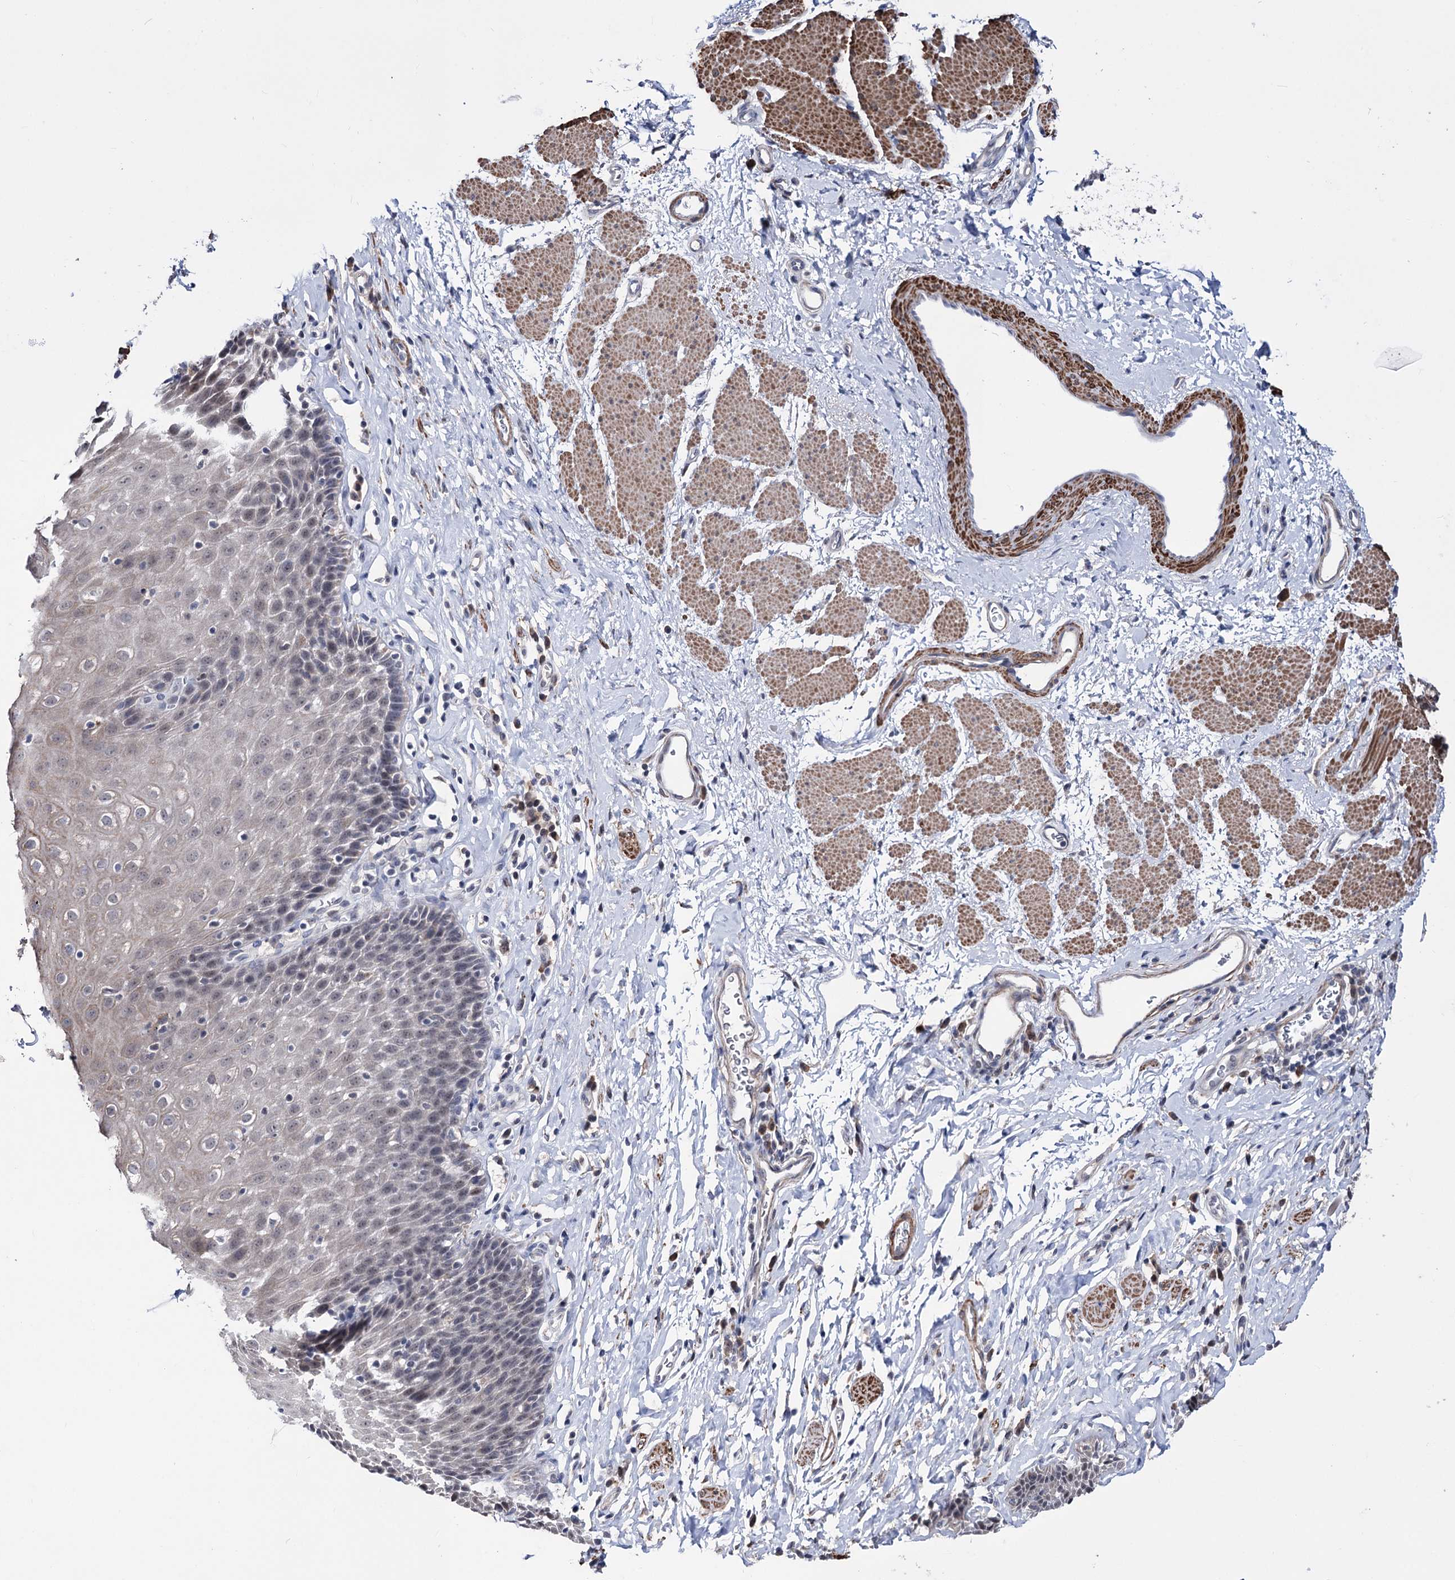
{"staining": {"intensity": "weak", "quantity": "<25%", "location": "cytoplasmic/membranous,nuclear"}, "tissue": "esophagus", "cell_type": "Squamous epithelial cells", "image_type": "normal", "snomed": [{"axis": "morphology", "description": "Normal tissue, NOS"}, {"axis": "topography", "description": "Esophagus"}], "caption": "There is no significant expression in squamous epithelial cells of esophagus. (Brightfield microscopy of DAB (3,3'-diaminobenzidine) immunohistochemistry (IHC) at high magnification).", "gene": "PPRC1", "patient": {"sex": "female", "age": 61}}